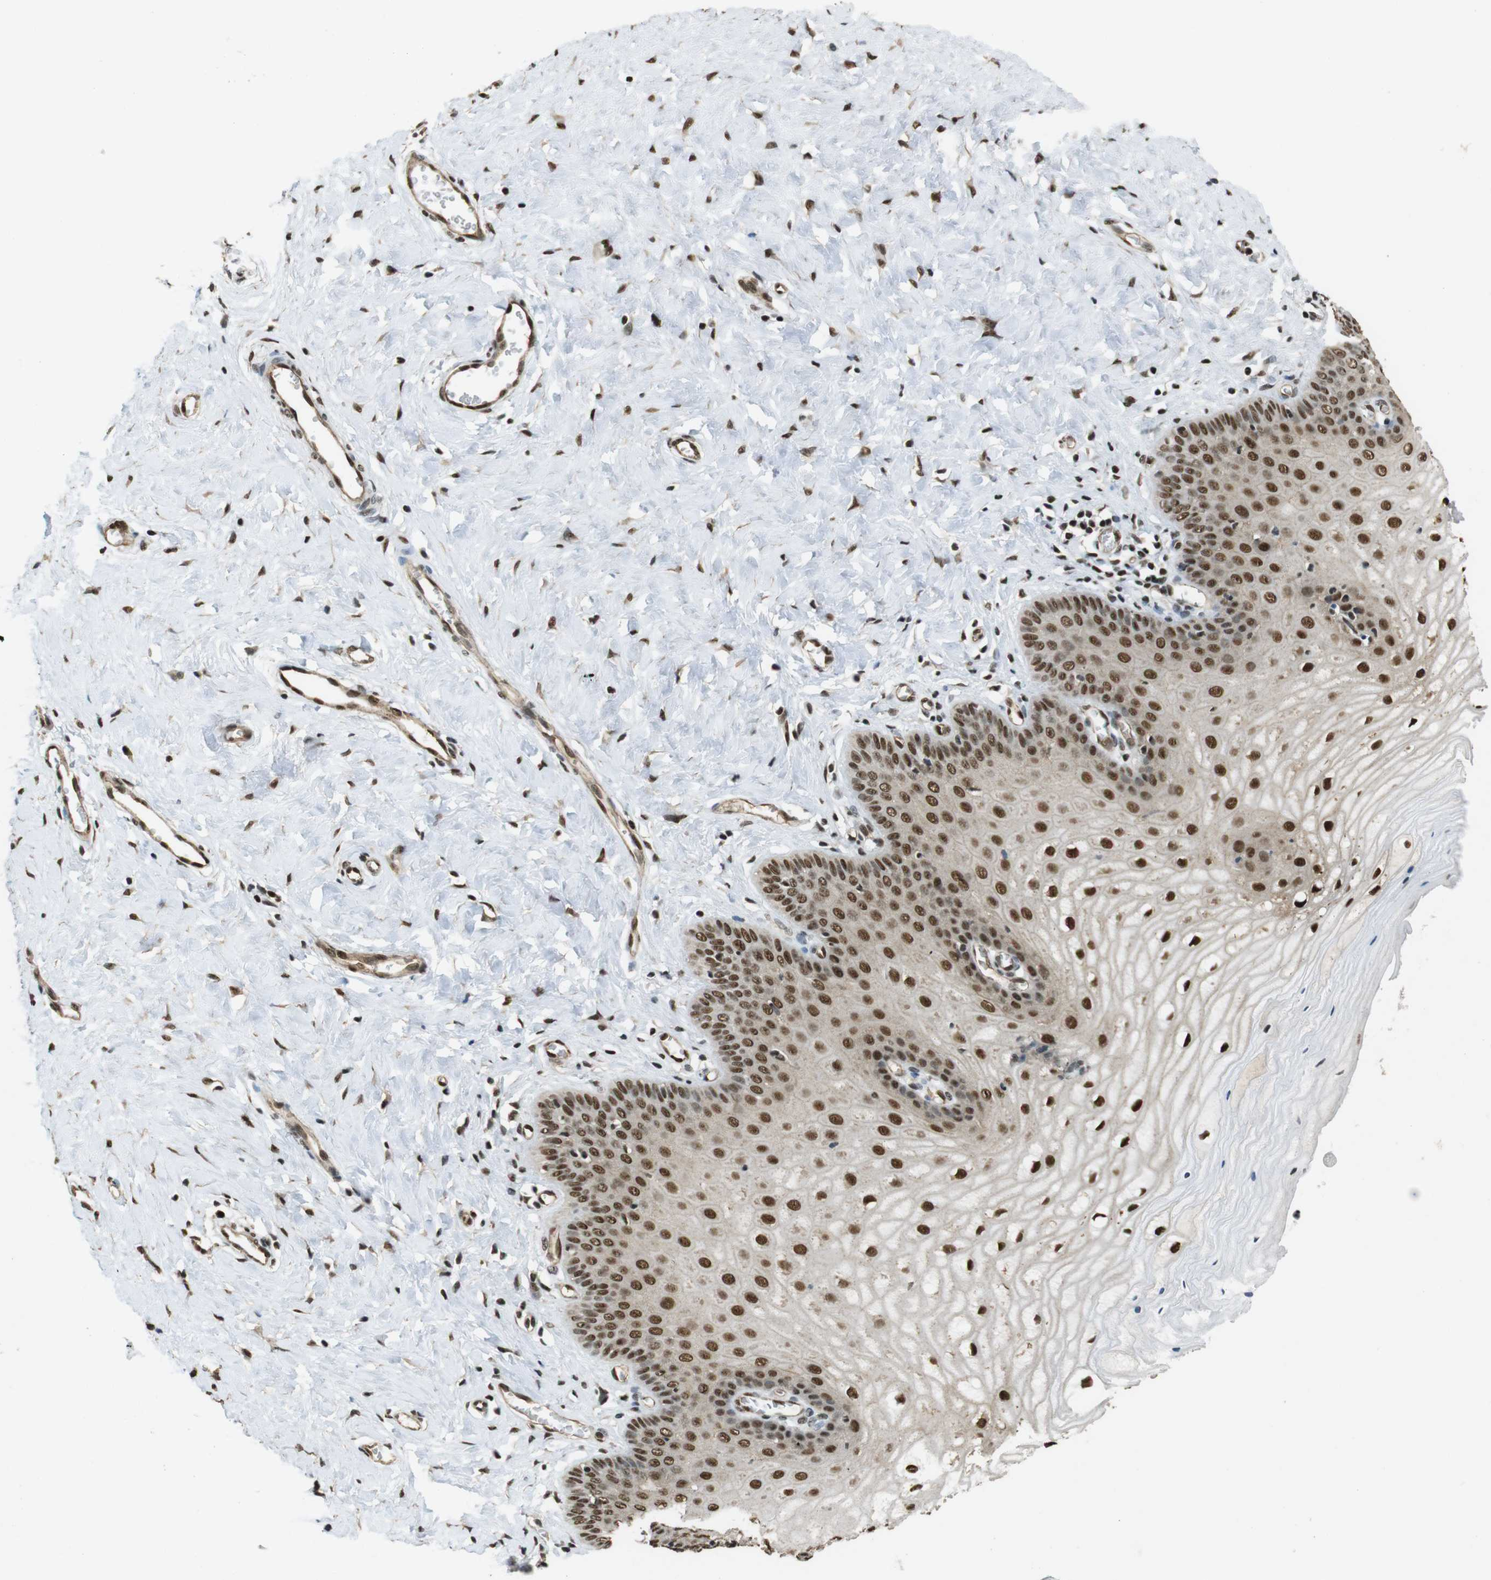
{"staining": {"intensity": "strong", "quantity": ">75%", "location": "nuclear"}, "tissue": "cervix", "cell_type": "Glandular cells", "image_type": "normal", "snomed": [{"axis": "morphology", "description": "Normal tissue, NOS"}, {"axis": "topography", "description": "Cervix"}], "caption": "Immunohistochemical staining of benign cervix shows strong nuclear protein staining in about >75% of glandular cells.", "gene": "CSNK2B", "patient": {"sex": "female", "age": 55}}